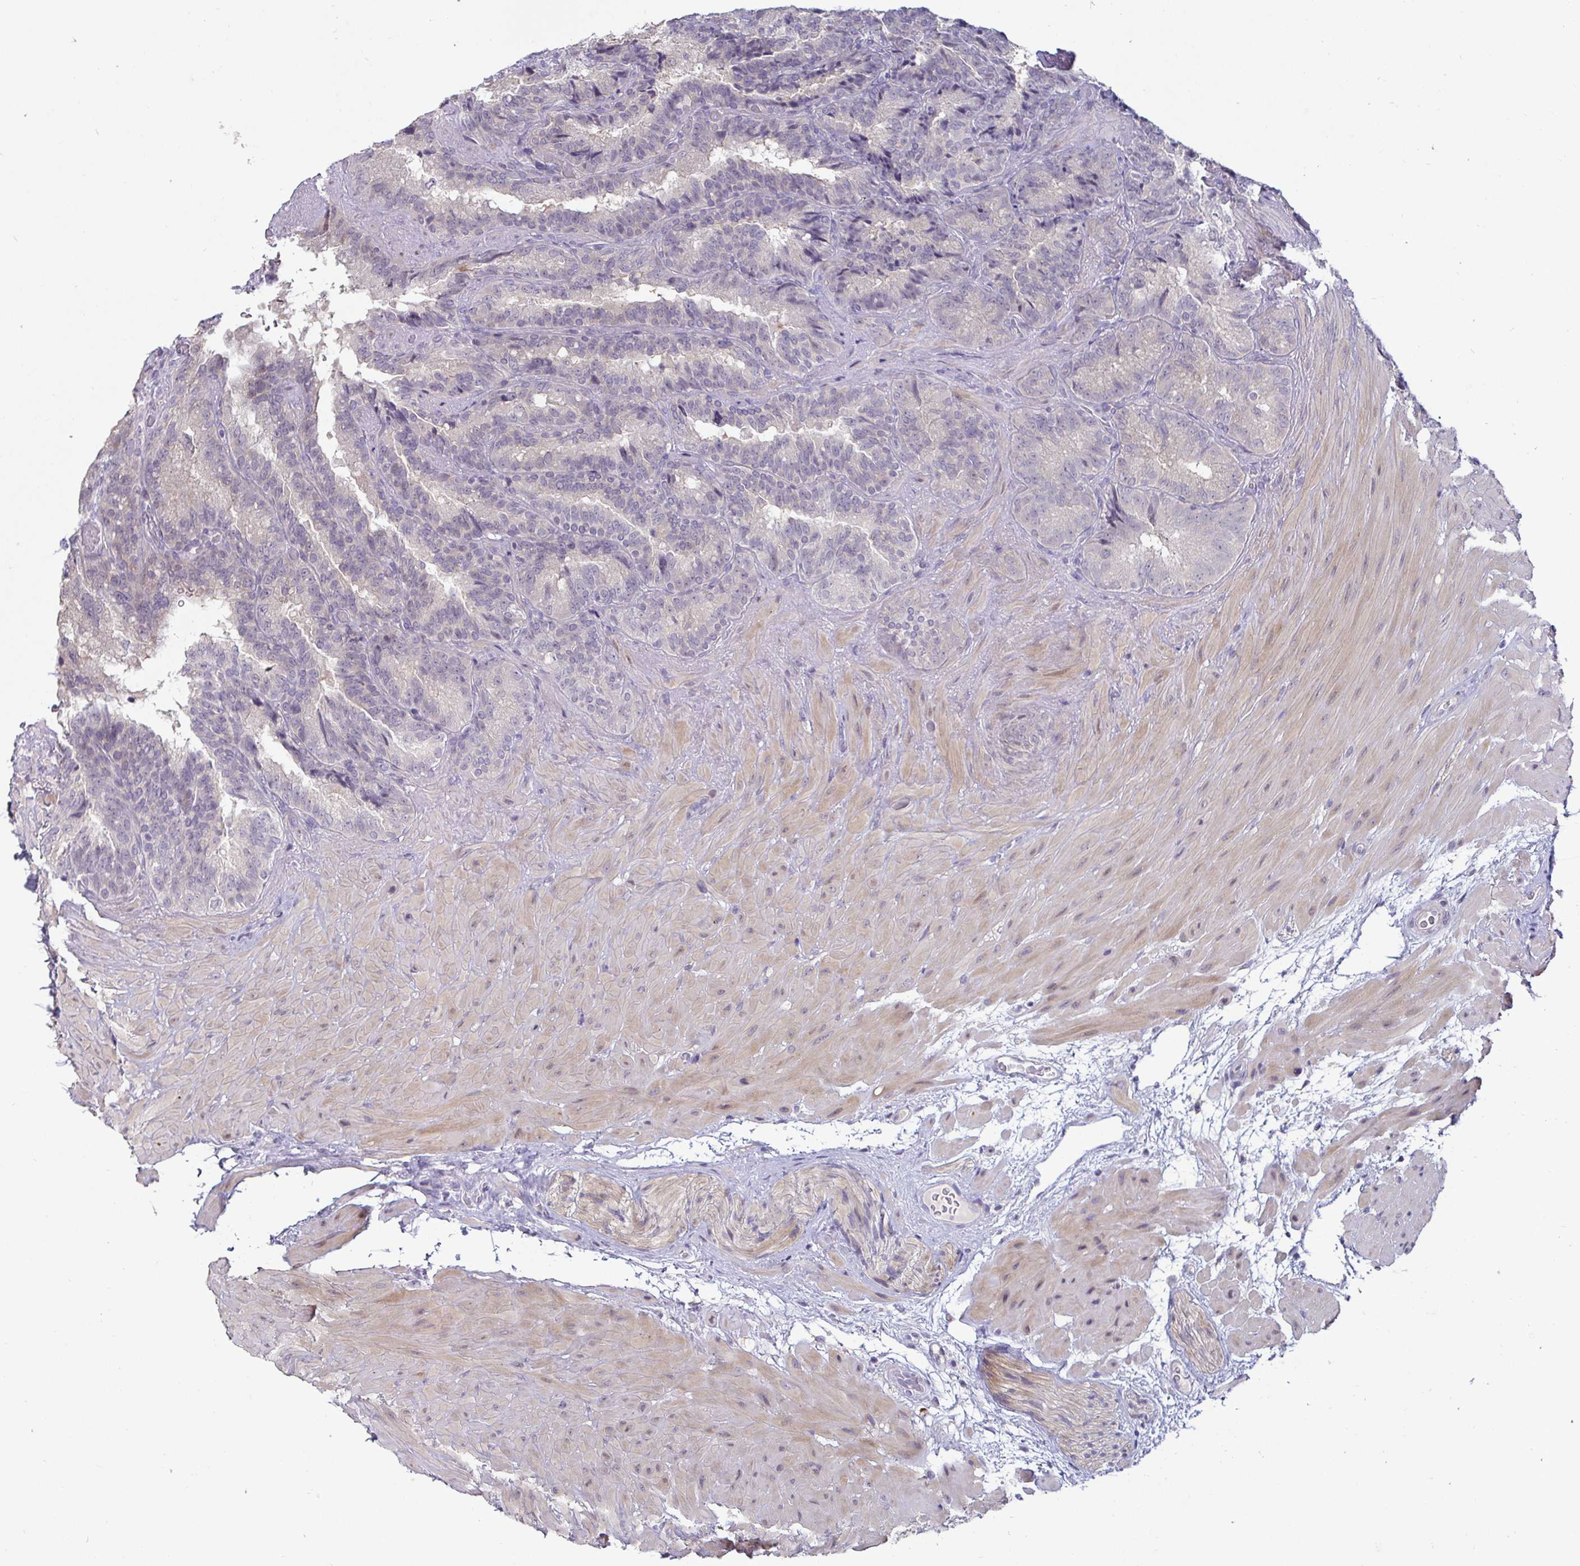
{"staining": {"intensity": "negative", "quantity": "none", "location": "none"}, "tissue": "seminal vesicle", "cell_type": "Glandular cells", "image_type": "normal", "snomed": [{"axis": "morphology", "description": "Normal tissue, NOS"}, {"axis": "topography", "description": "Seminal veicle"}], "caption": "An image of human seminal vesicle is negative for staining in glandular cells. The staining is performed using DAB brown chromogen with nuclei counter-stained in using hematoxylin.", "gene": "GSTM1", "patient": {"sex": "male", "age": 60}}